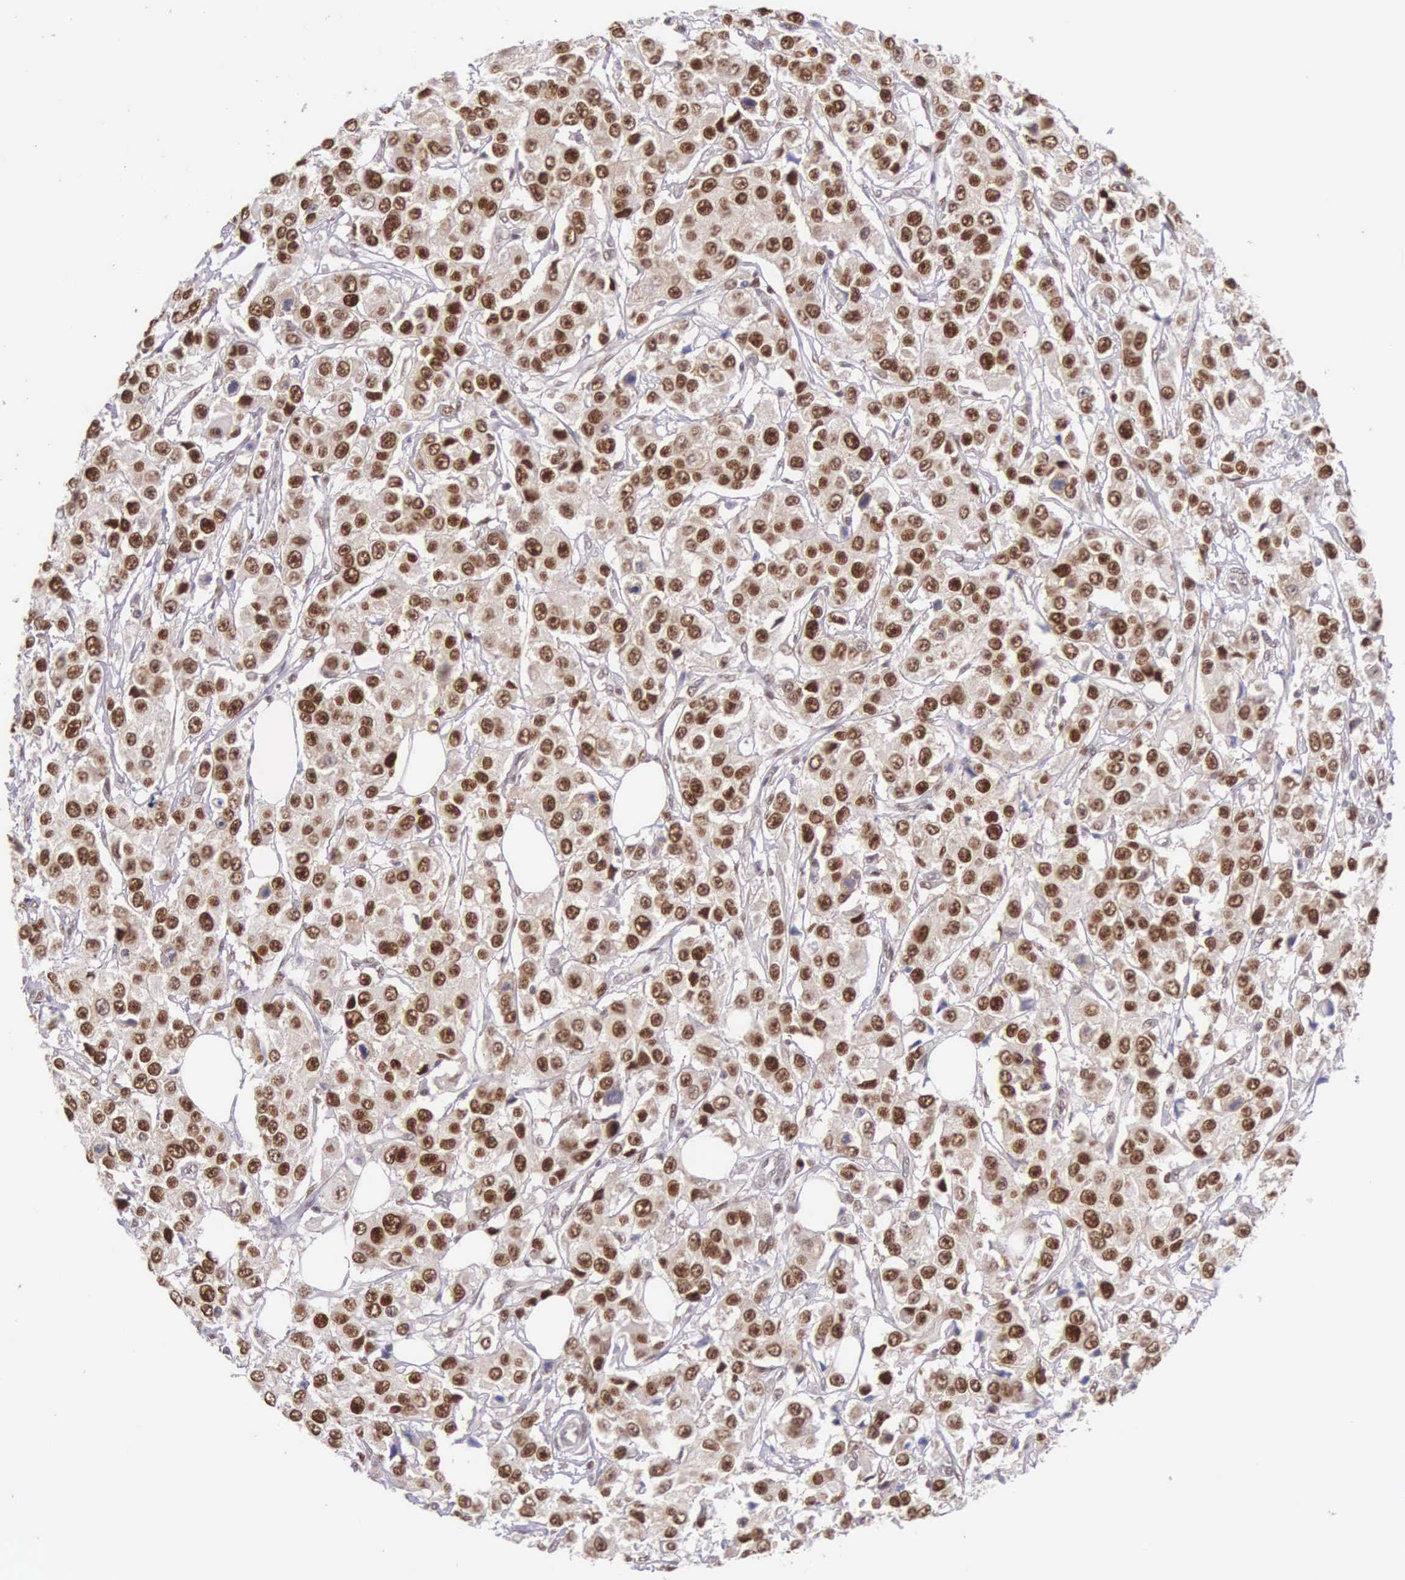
{"staining": {"intensity": "moderate", "quantity": "25%-75%", "location": "nuclear"}, "tissue": "breast cancer", "cell_type": "Tumor cells", "image_type": "cancer", "snomed": [{"axis": "morphology", "description": "Duct carcinoma"}, {"axis": "topography", "description": "Breast"}], "caption": "This photomicrograph shows IHC staining of human invasive ductal carcinoma (breast), with medium moderate nuclear expression in about 25%-75% of tumor cells.", "gene": "CCDC117", "patient": {"sex": "female", "age": 58}}